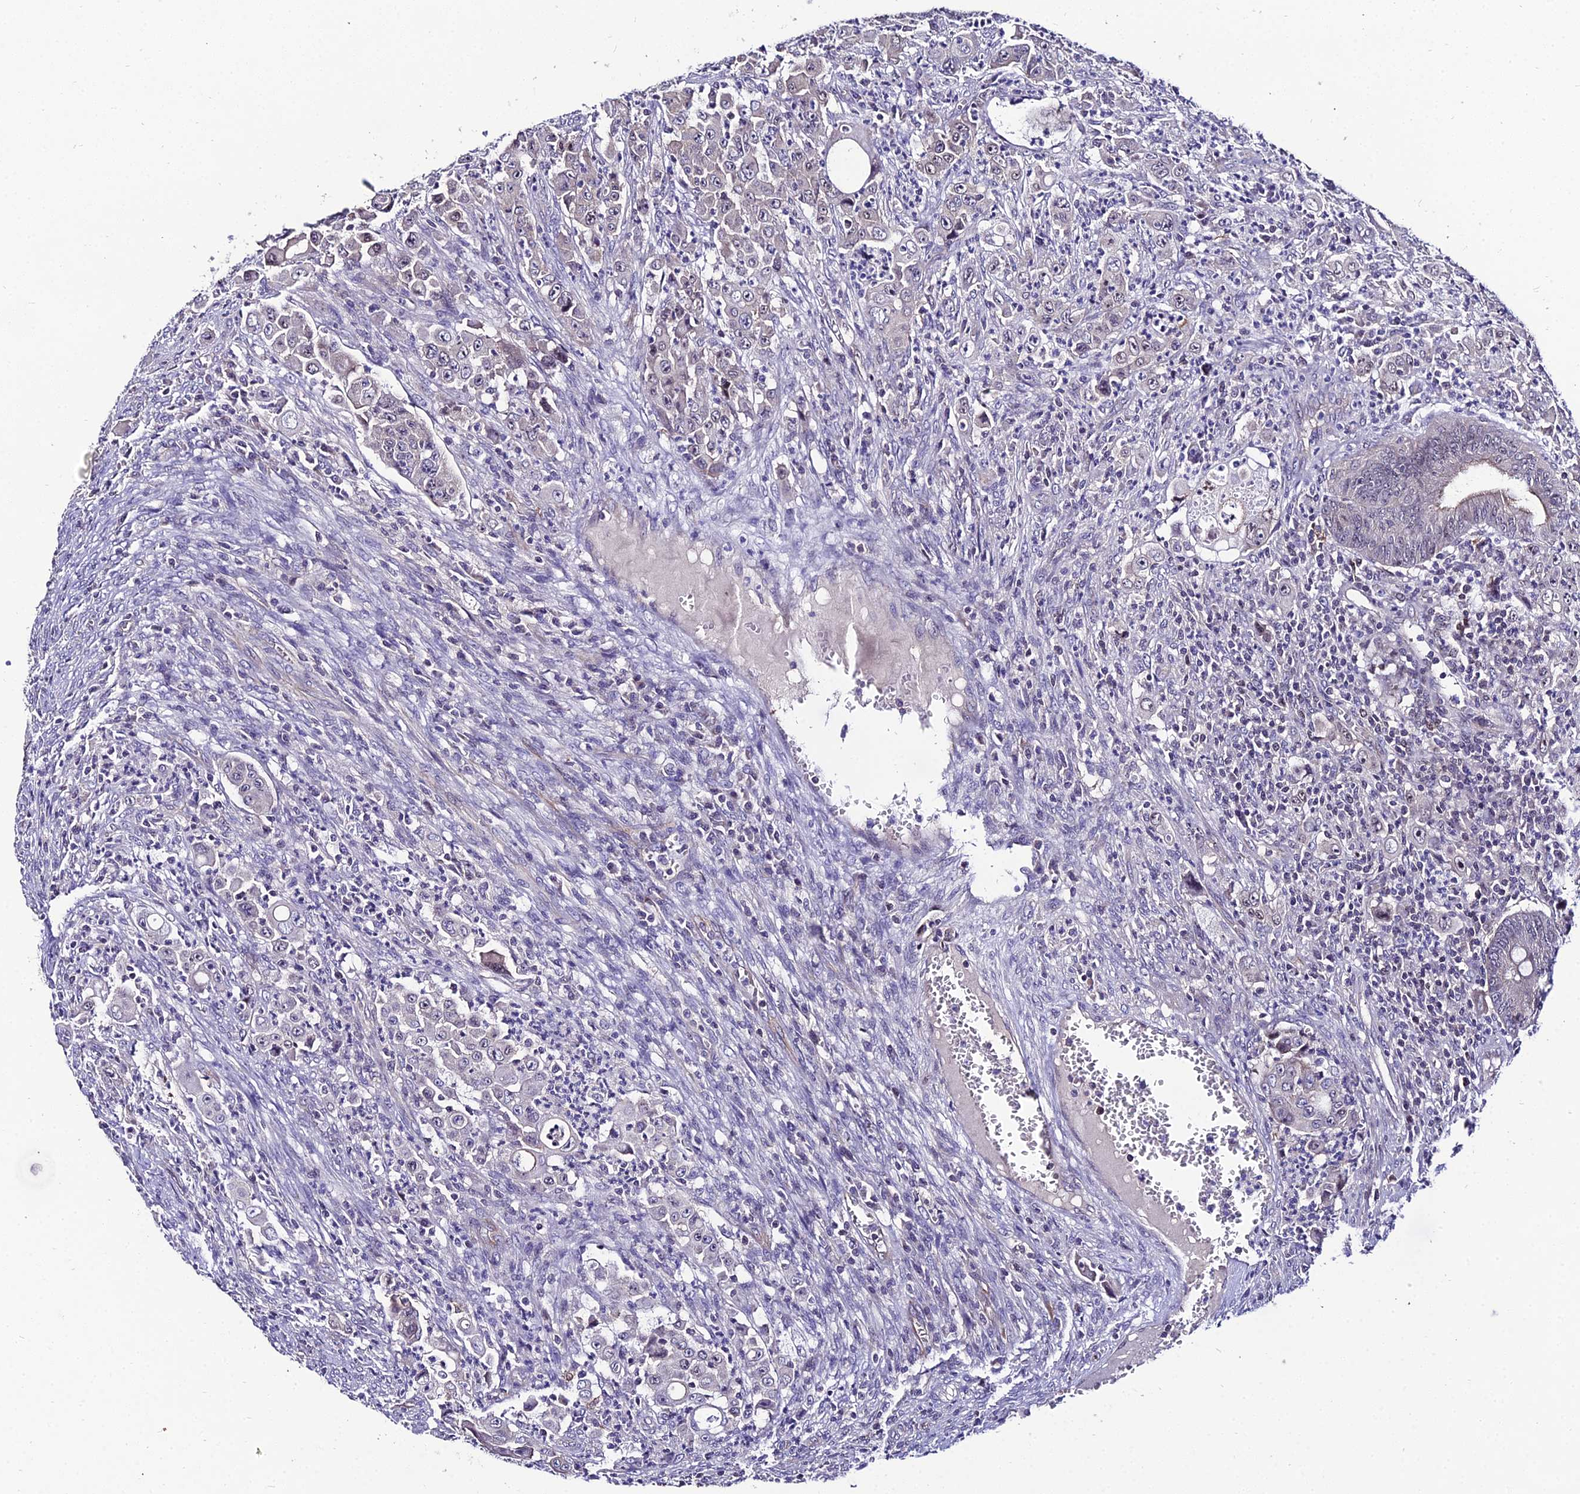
{"staining": {"intensity": "negative", "quantity": "none", "location": "none"}, "tissue": "colorectal cancer", "cell_type": "Tumor cells", "image_type": "cancer", "snomed": [{"axis": "morphology", "description": "Adenocarcinoma, NOS"}, {"axis": "topography", "description": "Colon"}], "caption": "Immunohistochemical staining of human colorectal cancer exhibits no significant expression in tumor cells.", "gene": "SHQ1", "patient": {"sex": "male", "age": 51}}